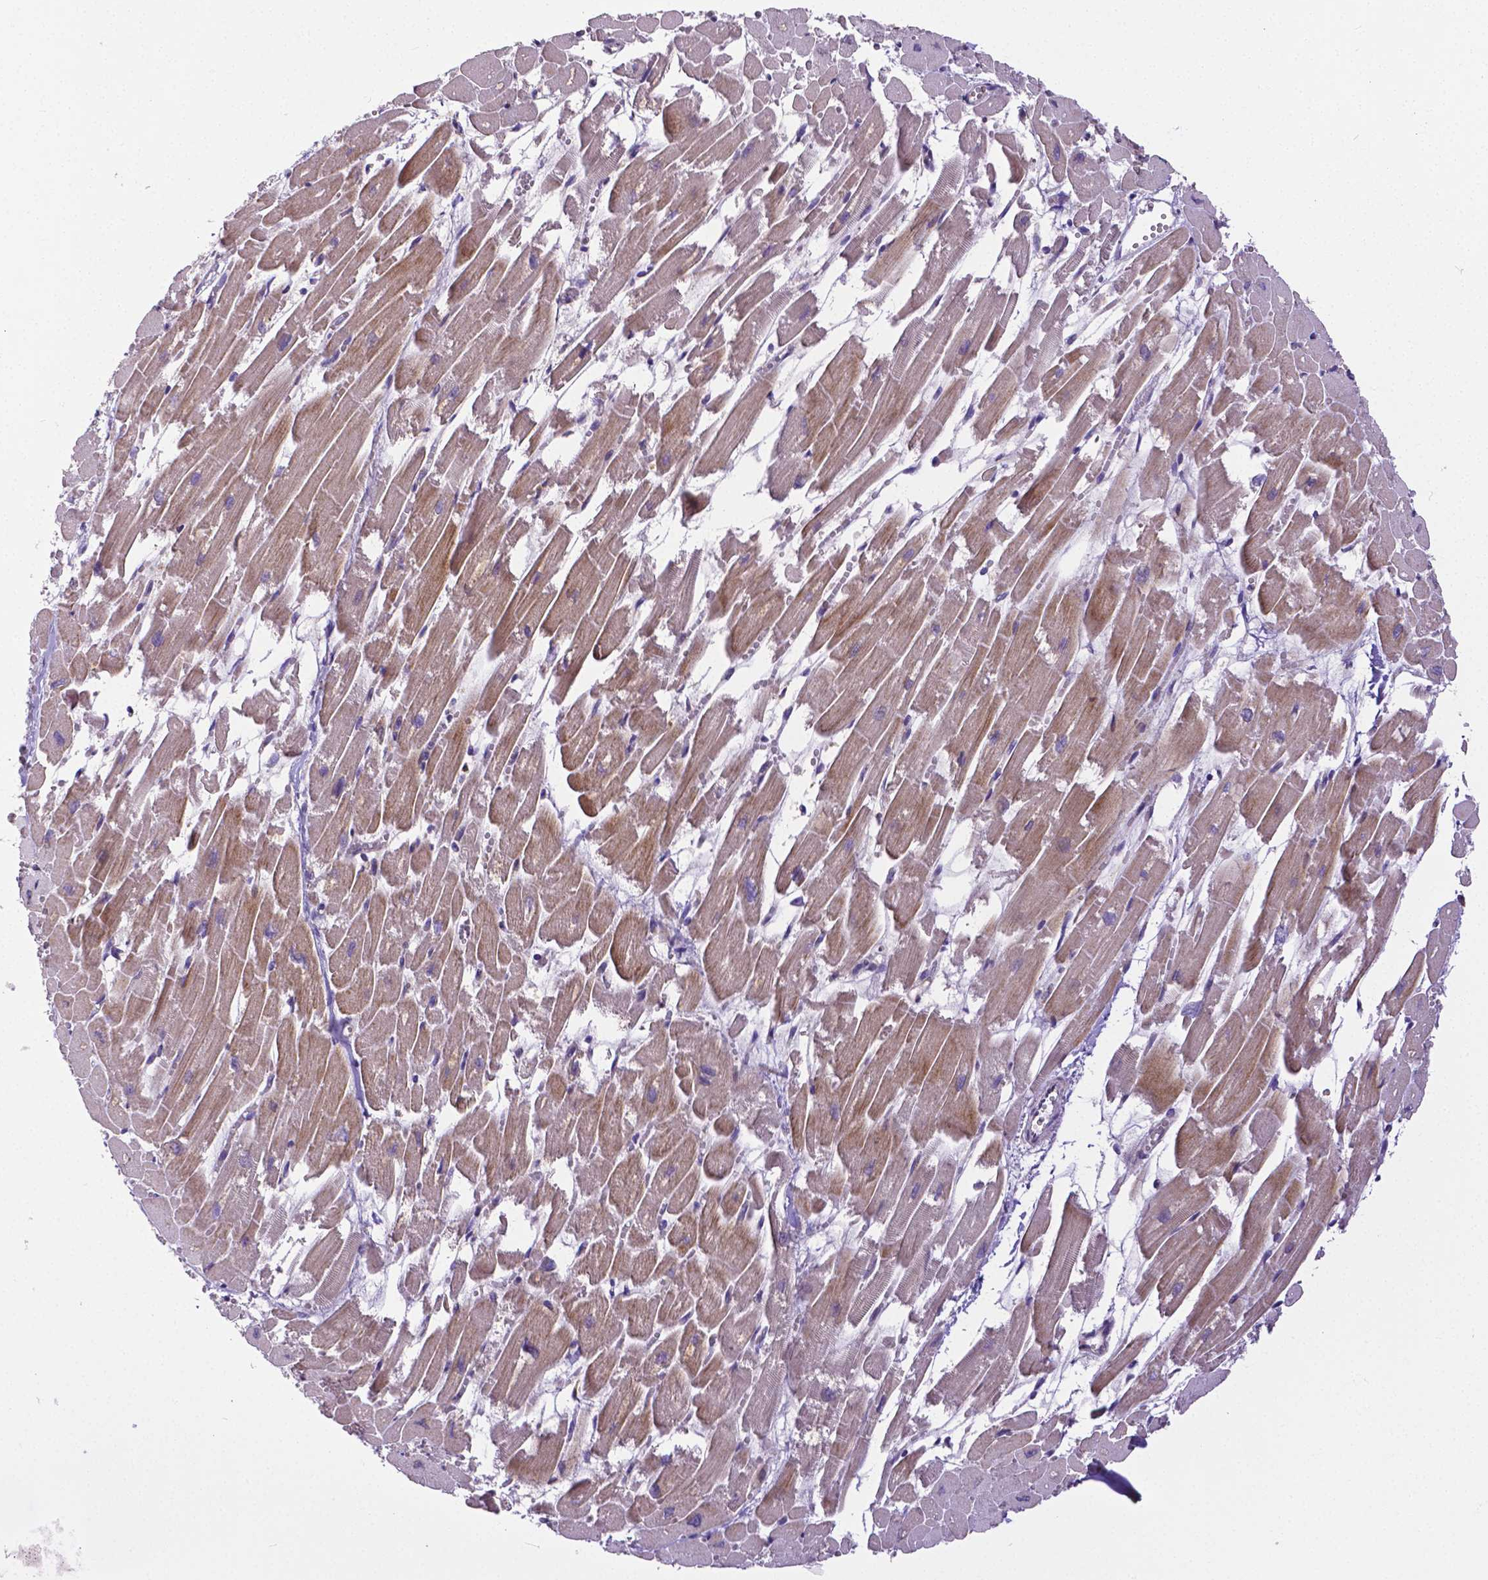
{"staining": {"intensity": "weak", "quantity": "25%-75%", "location": "cytoplasmic/membranous"}, "tissue": "heart muscle", "cell_type": "Cardiomyocytes", "image_type": "normal", "snomed": [{"axis": "morphology", "description": "Normal tissue, NOS"}, {"axis": "topography", "description": "Heart"}], "caption": "A micrograph of human heart muscle stained for a protein exhibits weak cytoplasmic/membranous brown staining in cardiomyocytes.", "gene": "DICER1", "patient": {"sex": "female", "age": 52}}